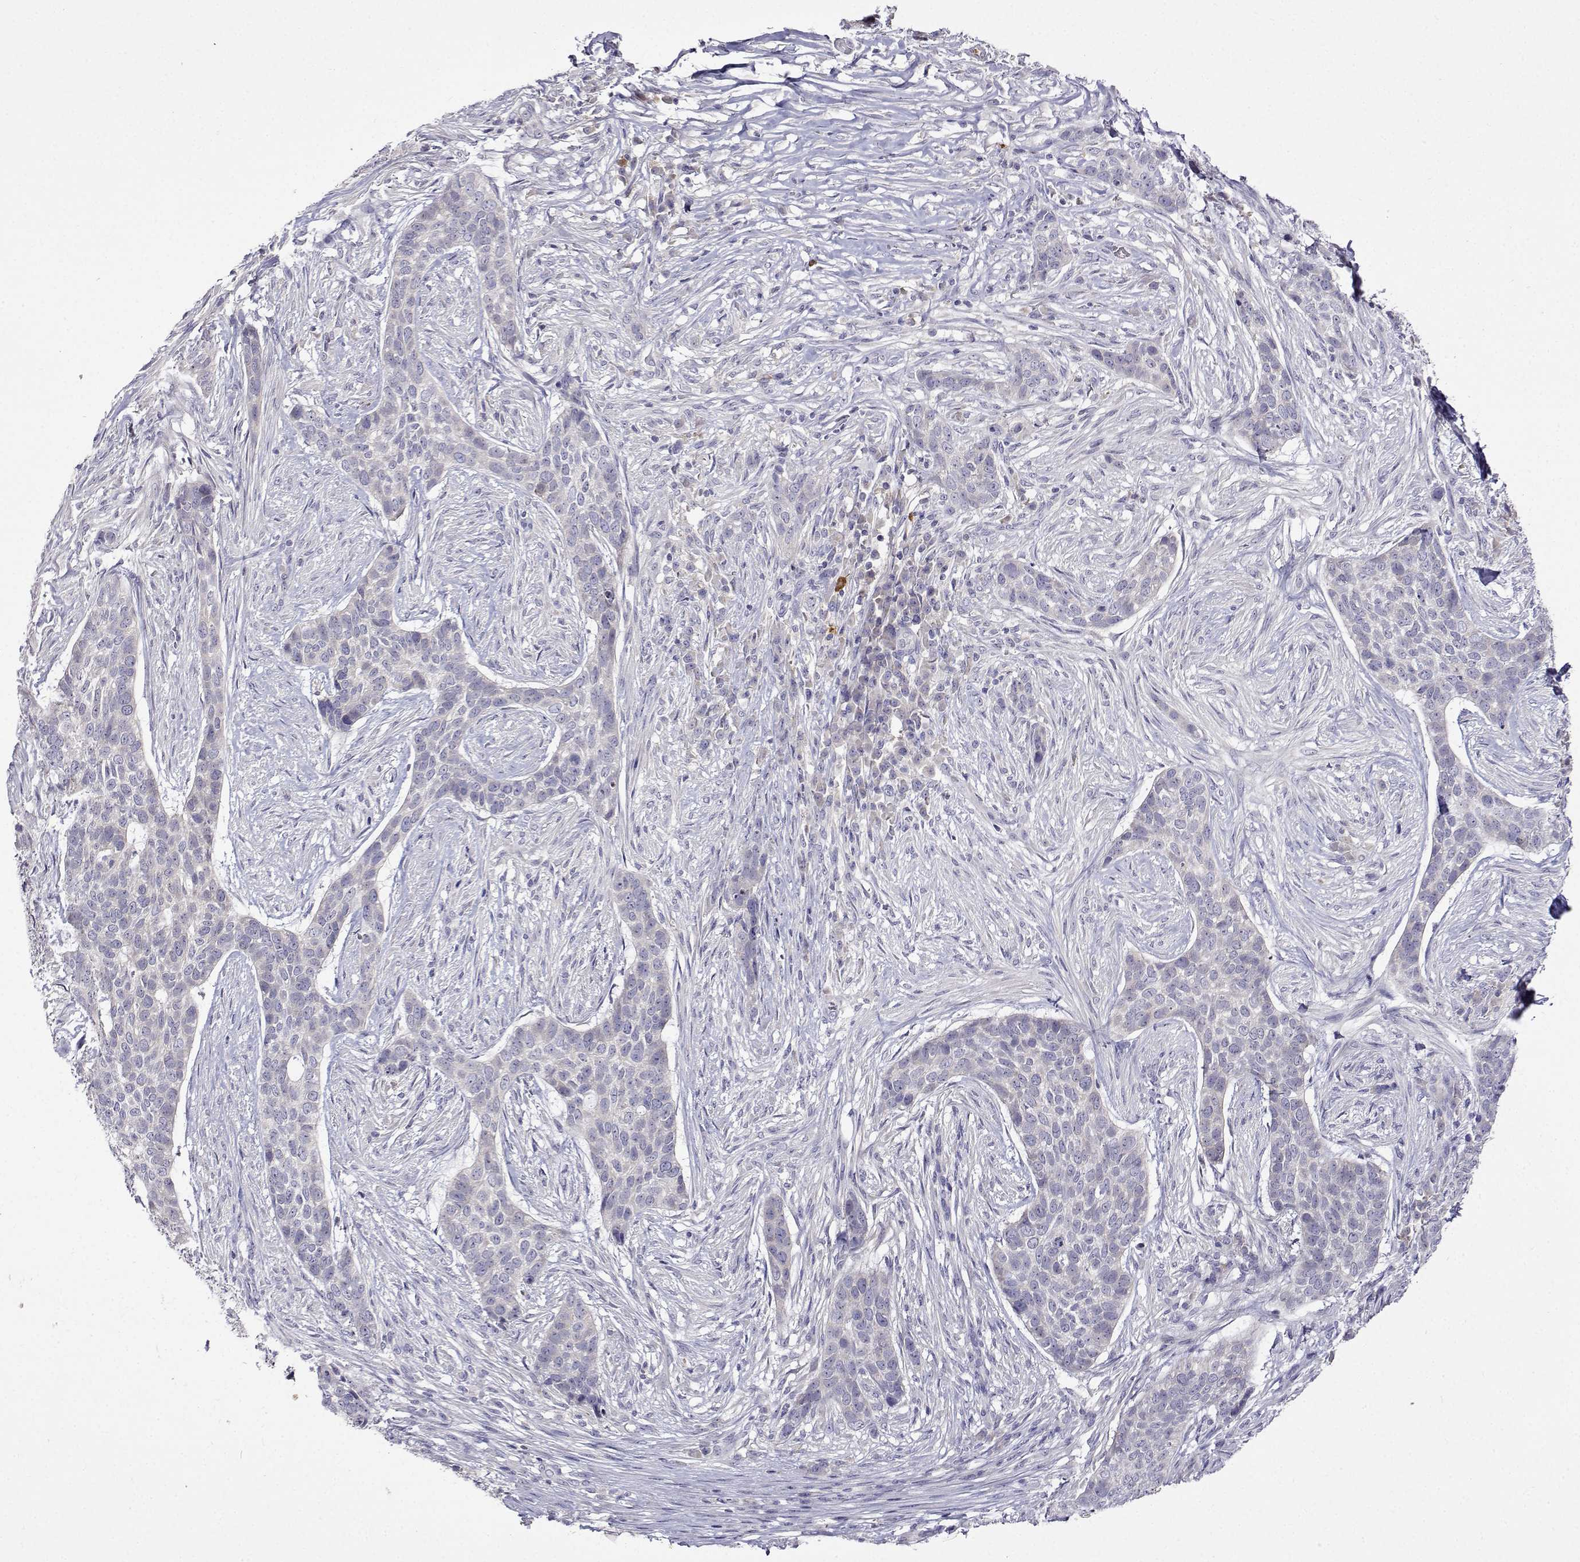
{"staining": {"intensity": "negative", "quantity": "none", "location": "none"}, "tissue": "skin cancer", "cell_type": "Tumor cells", "image_type": "cancer", "snomed": [{"axis": "morphology", "description": "Basal cell carcinoma"}, {"axis": "topography", "description": "Skin"}], "caption": "IHC histopathology image of human skin cancer stained for a protein (brown), which exhibits no positivity in tumor cells.", "gene": "SULT2A1", "patient": {"sex": "female", "age": 69}}